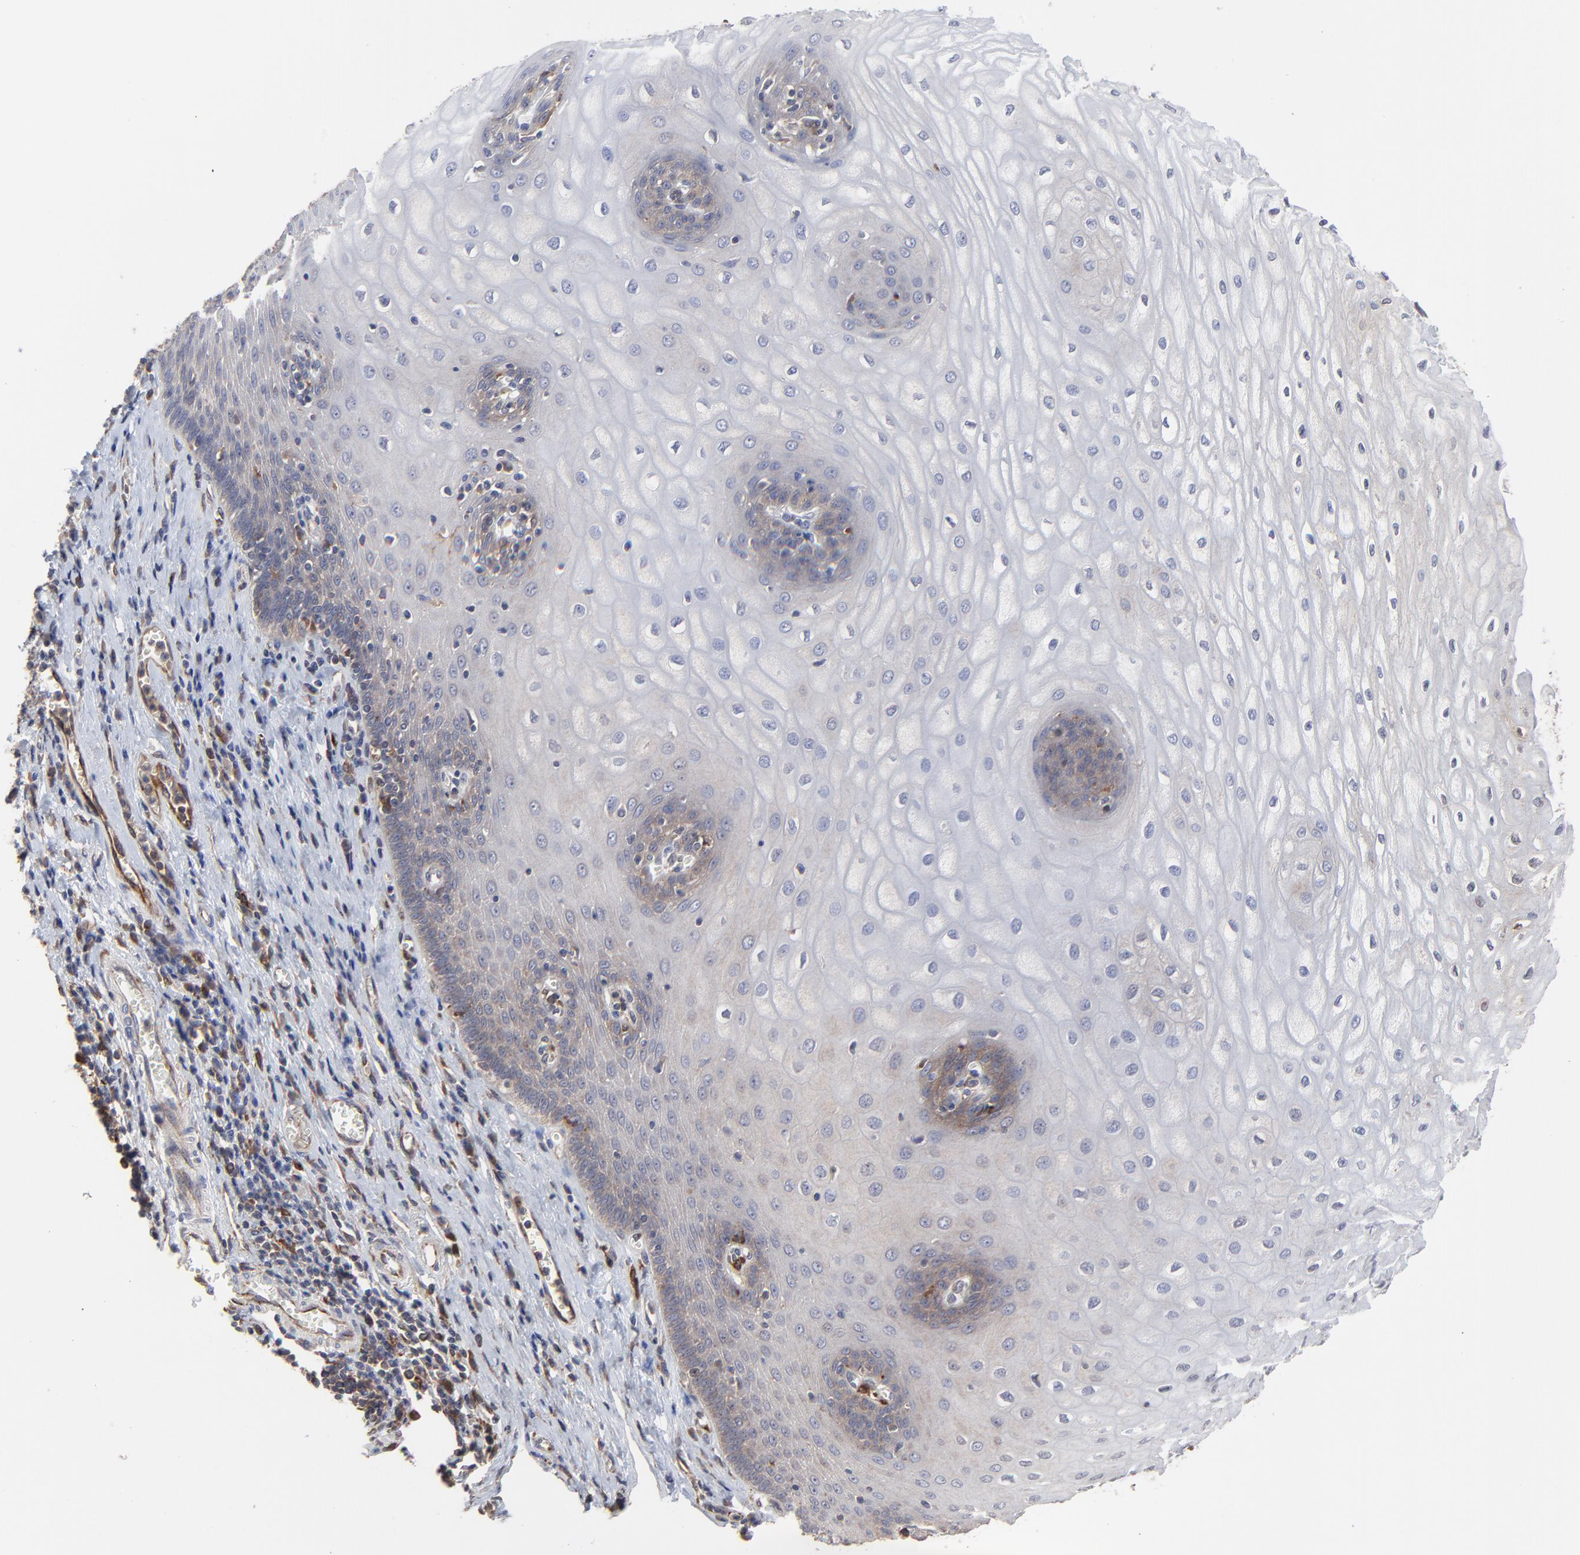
{"staining": {"intensity": "weak", "quantity": "<25%", "location": "cytoplasmic/membranous"}, "tissue": "esophagus", "cell_type": "Squamous epithelial cells", "image_type": "normal", "snomed": [{"axis": "morphology", "description": "Normal tissue, NOS"}, {"axis": "morphology", "description": "Squamous cell carcinoma, NOS"}, {"axis": "topography", "description": "Esophagus"}], "caption": "Benign esophagus was stained to show a protein in brown. There is no significant expression in squamous epithelial cells. (Stains: DAB (3,3'-diaminobenzidine) immunohistochemistry (IHC) with hematoxylin counter stain, Microscopy: brightfield microscopy at high magnification).", "gene": "RAB9A", "patient": {"sex": "male", "age": 65}}